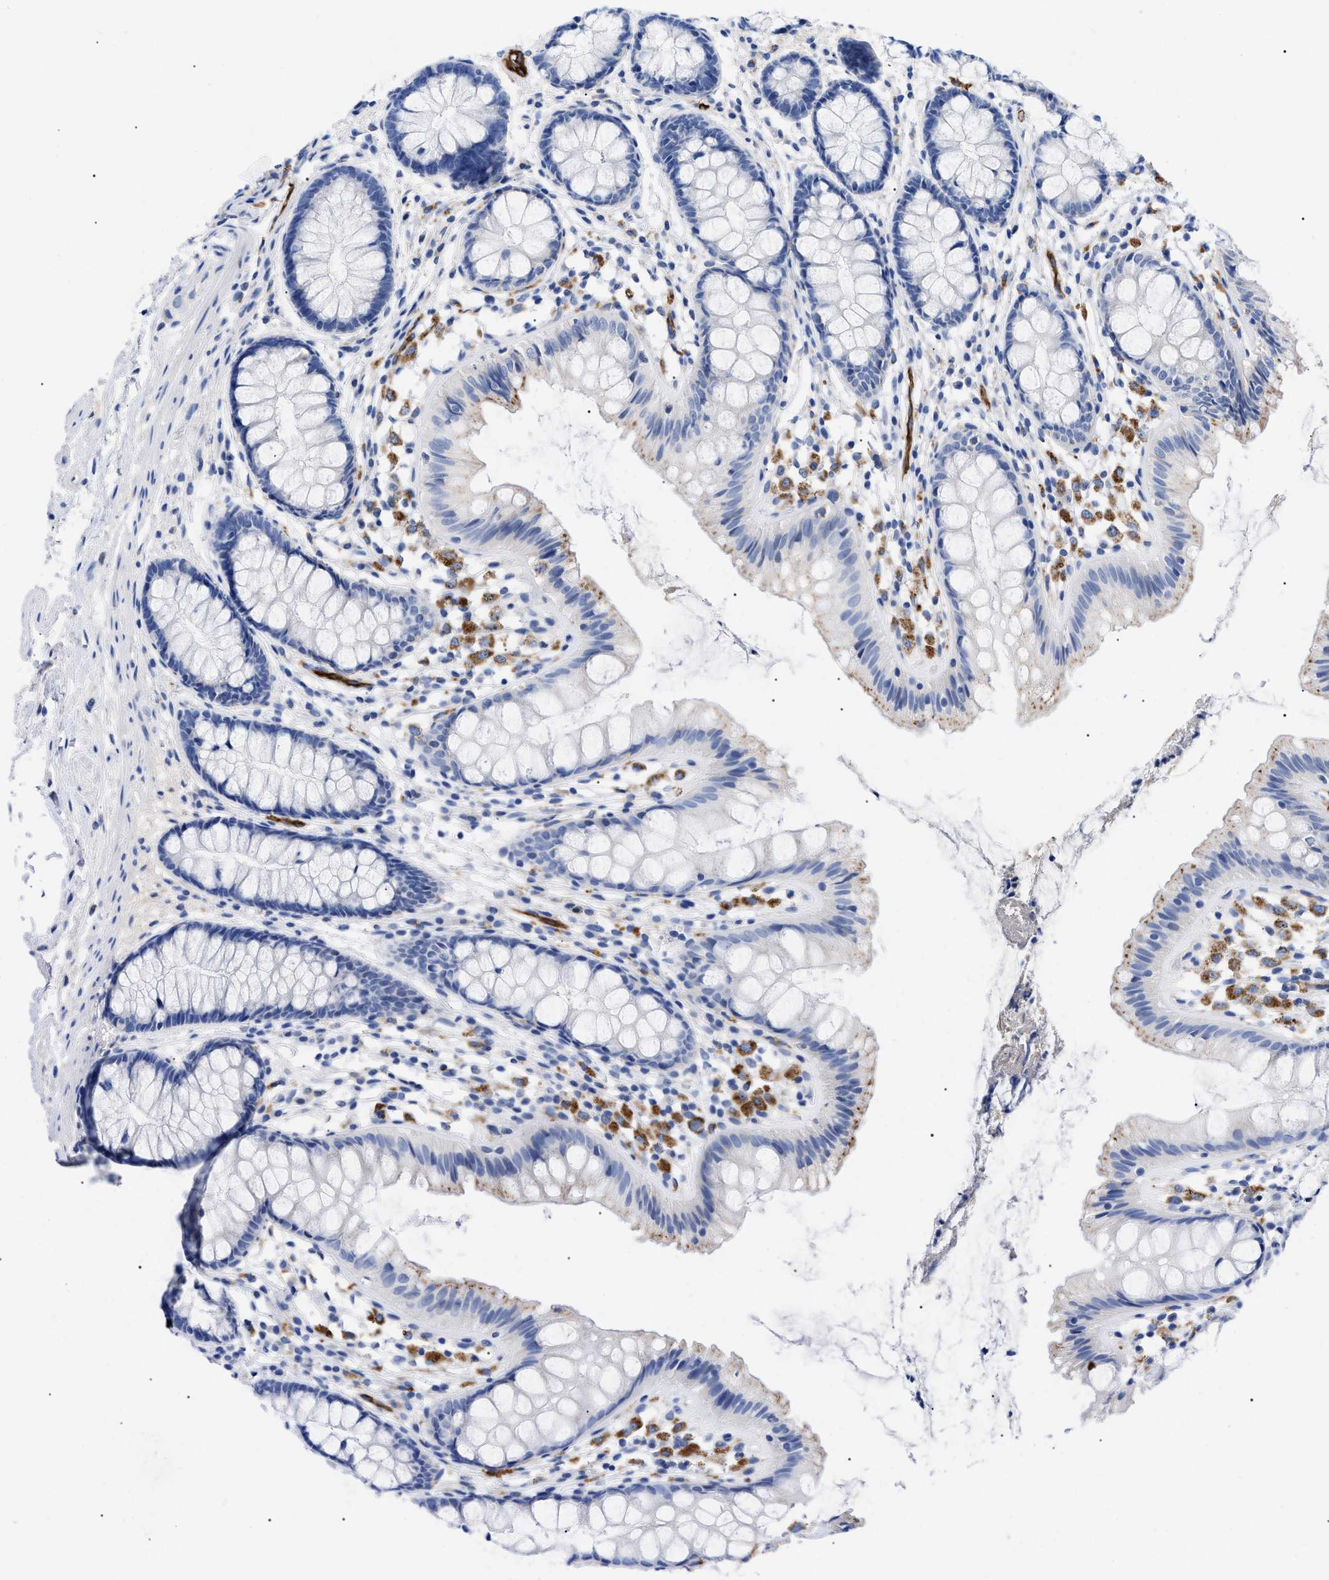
{"staining": {"intensity": "moderate", "quantity": "25%-75%", "location": "cytoplasmic/membranous"}, "tissue": "colon", "cell_type": "Endothelial cells", "image_type": "normal", "snomed": [{"axis": "morphology", "description": "Normal tissue, NOS"}, {"axis": "topography", "description": "Colon"}], "caption": "Colon stained for a protein (brown) exhibits moderate cytoplasmic/membranous positive staining in approximately 25%-75% of endothelial cells.", "gene": "ACKR1", "patient": {"sex": "female", "age": 56}}